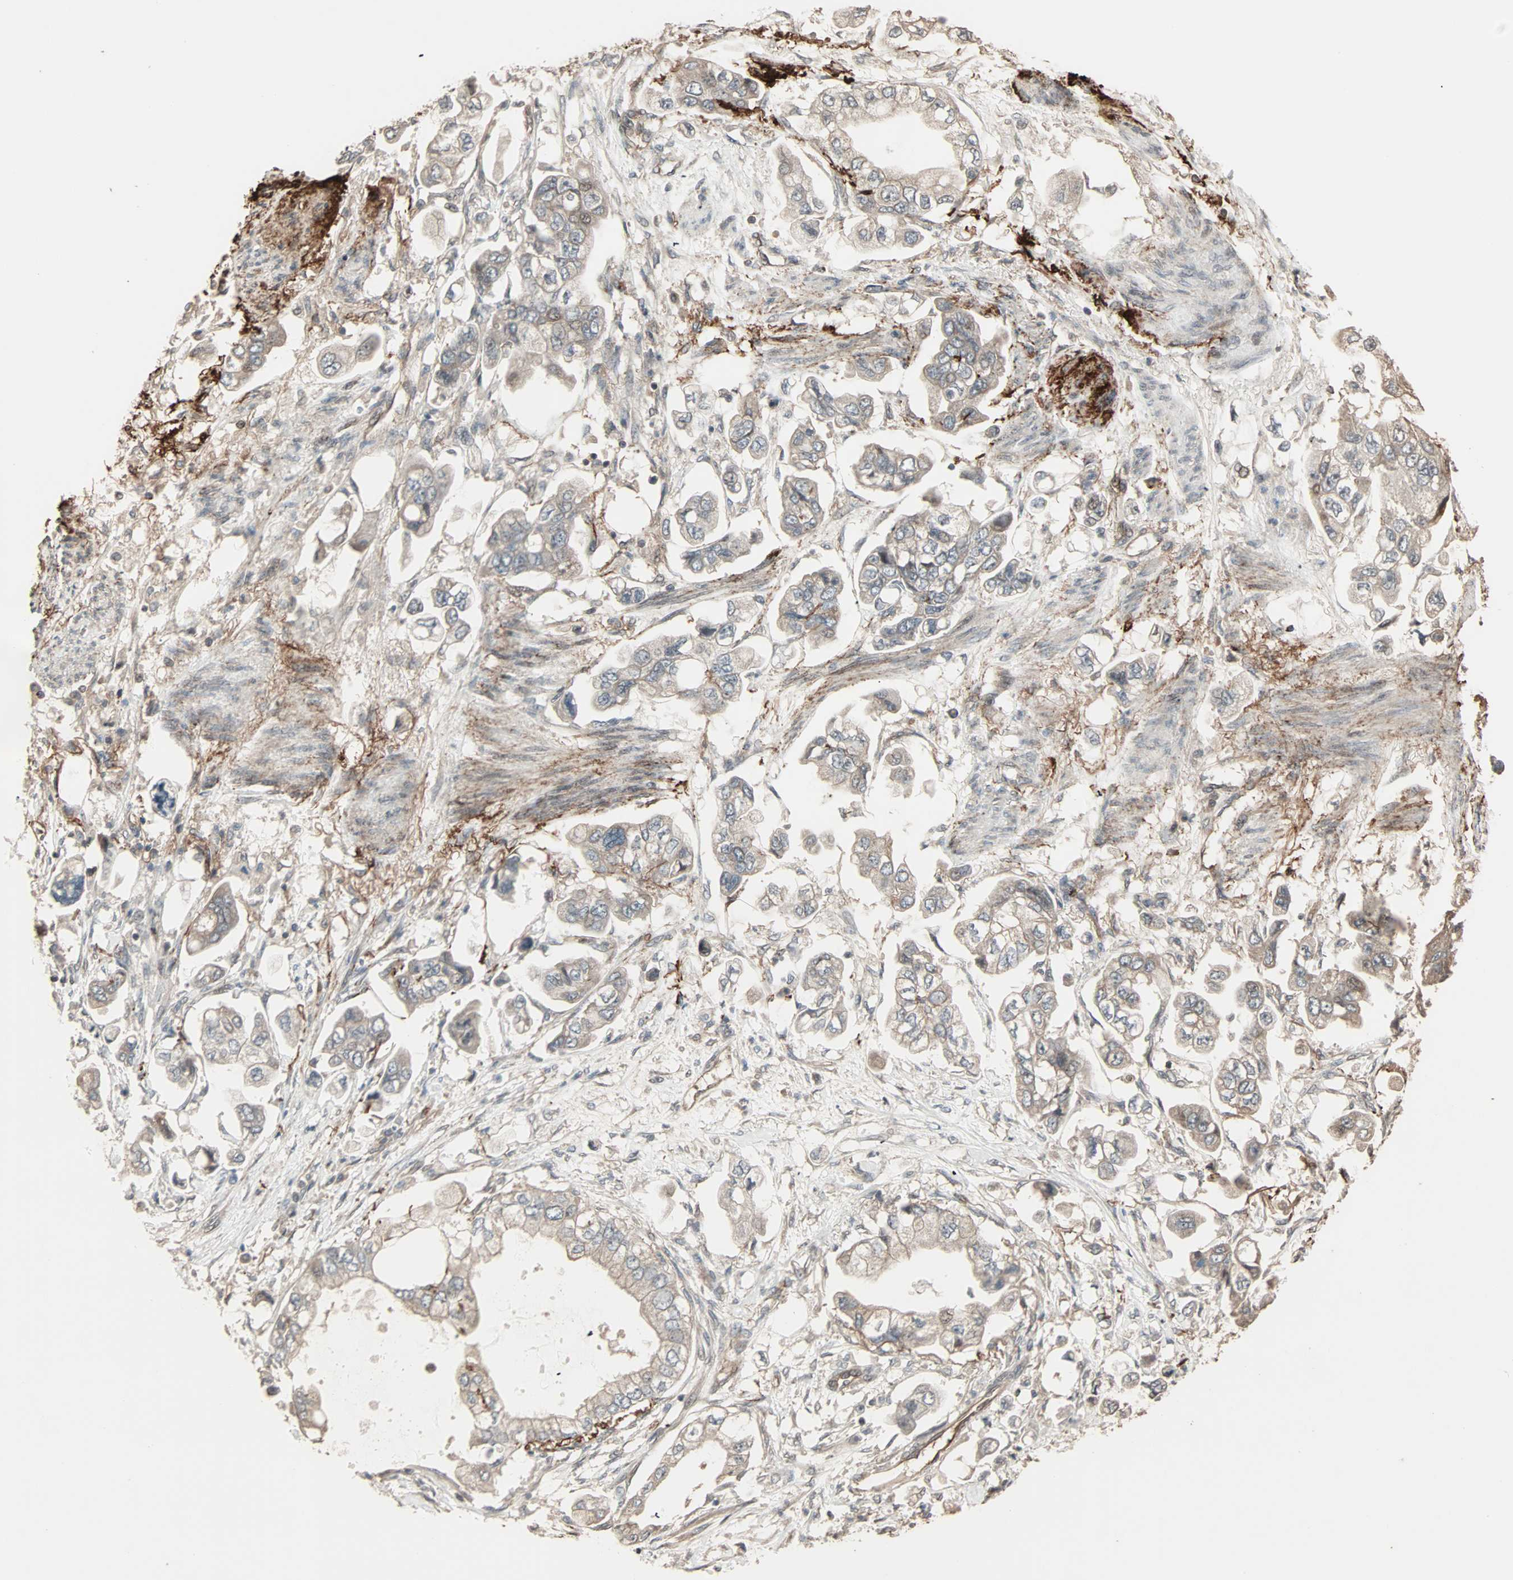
{"staining": {"intensity": "weak", "quantity": "25%-75%", "location": "cytoplasmic/membranous"}, "tissue": "stomach cancer", "cell_type": "Tumor cells", "image_type": "cancer", "snomed": [{"axis": "morphology", "description": "Adenocarcinoma, NOS"}, {"axis": "topography", "description": "Stomach"}], "caption": "Stomach cancer (adenocarcinoma) stained with DAB IHC shows low levels of weak cytoplasmic/membranous positivity in approximately 25%-75% of tumor cells.", "gene": "CALCRL", "patient": {"sex": "male", "age": 62}}